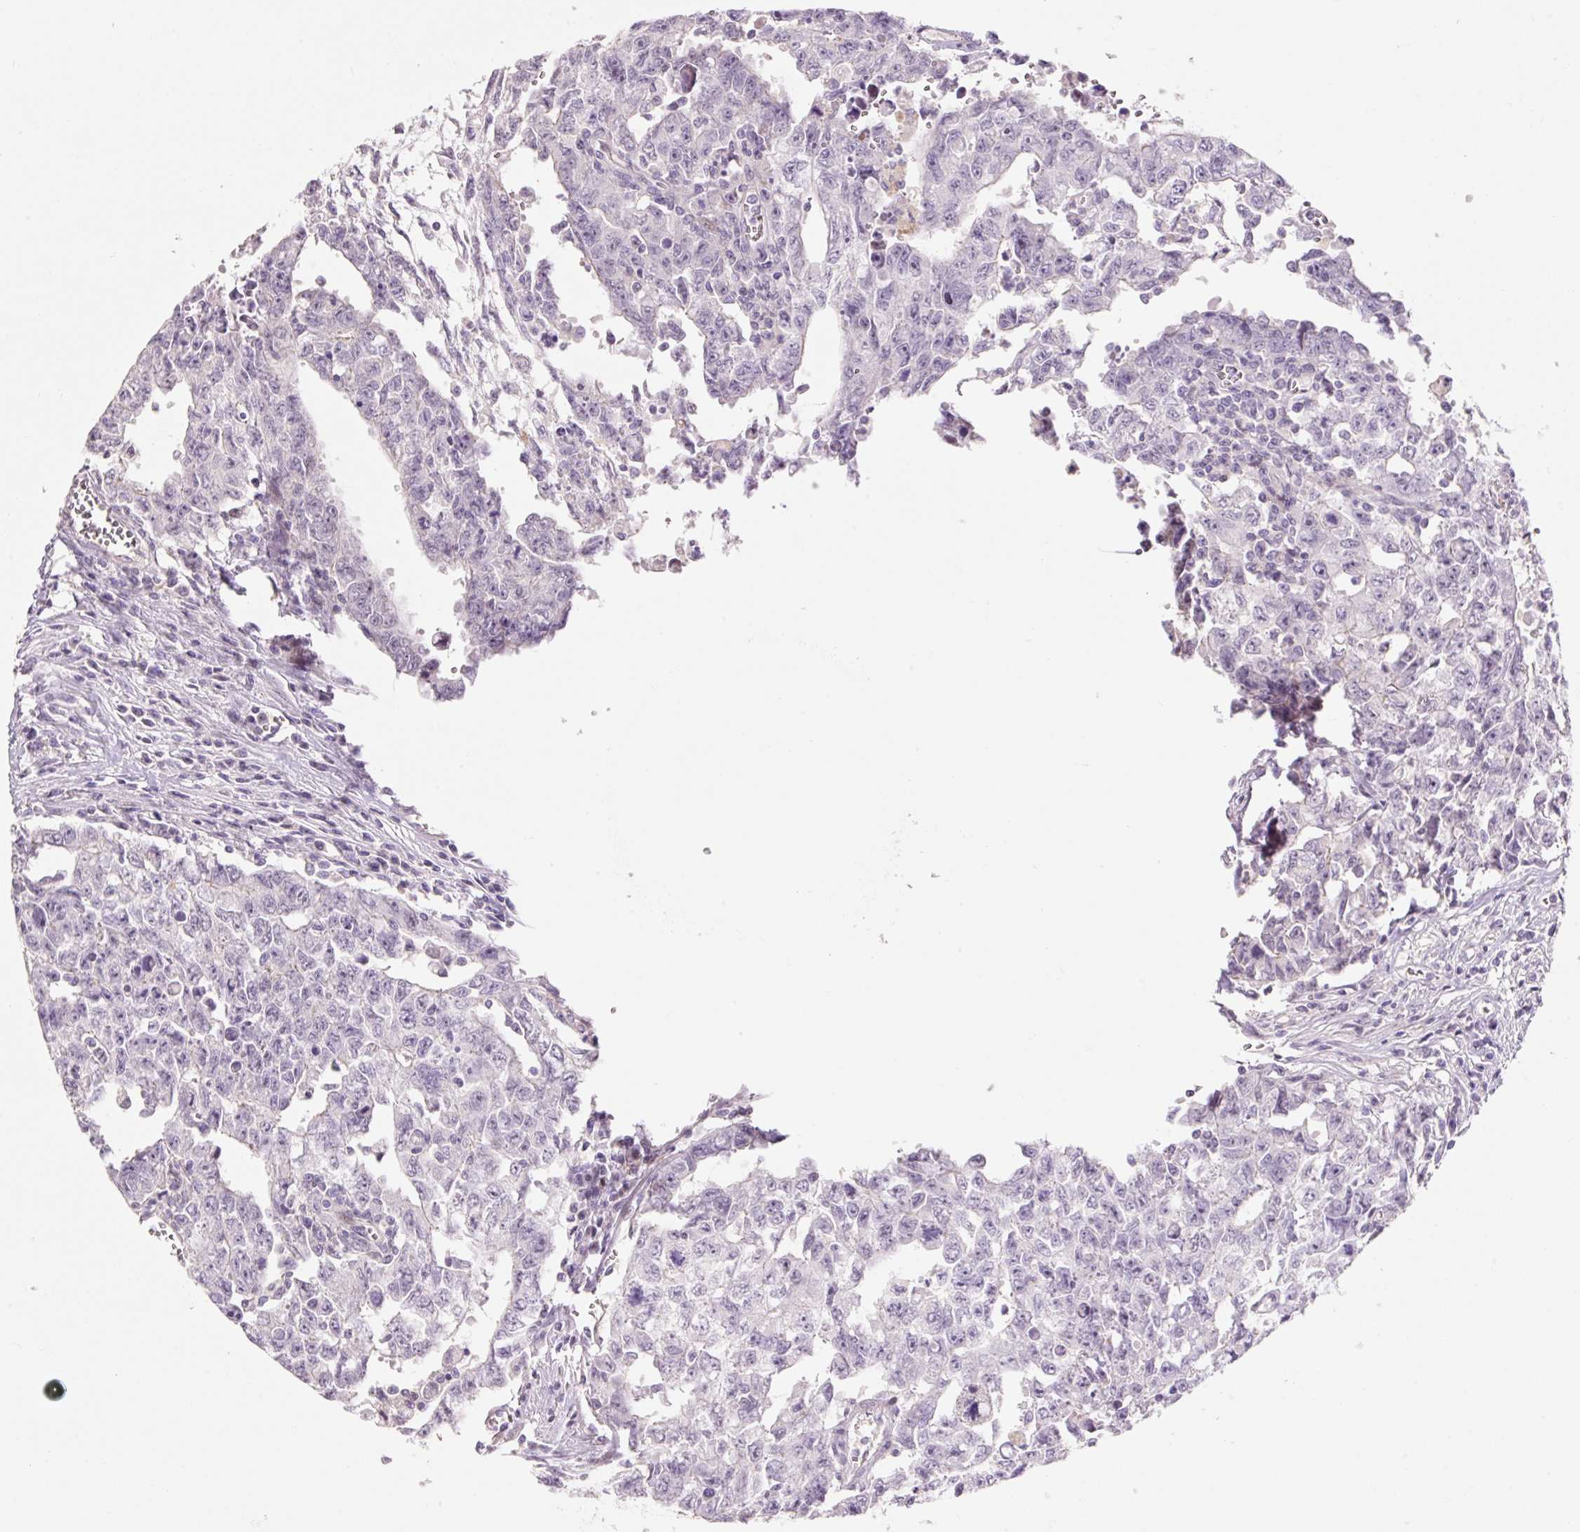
{"staining": {"intensity": "negative", "quantity": "none", "location": "none"}, "tissue": "testis cancer", "cell_type": "Tumor cells", "image_type": "cancer", "snomed": [{"axis": "morphology", "description": "Carcinoma, Embryonal, NOS"}, {"axis": "topography", "description": "Testis"}], "caption": "An IHC micrograph of embryonal carcinoma (testis) is shown. There is no staining in tumor cells of embryonal carcinoma (testis).", "gene": "ZNF552", "patient": {"sex": "male", "age": 24}}